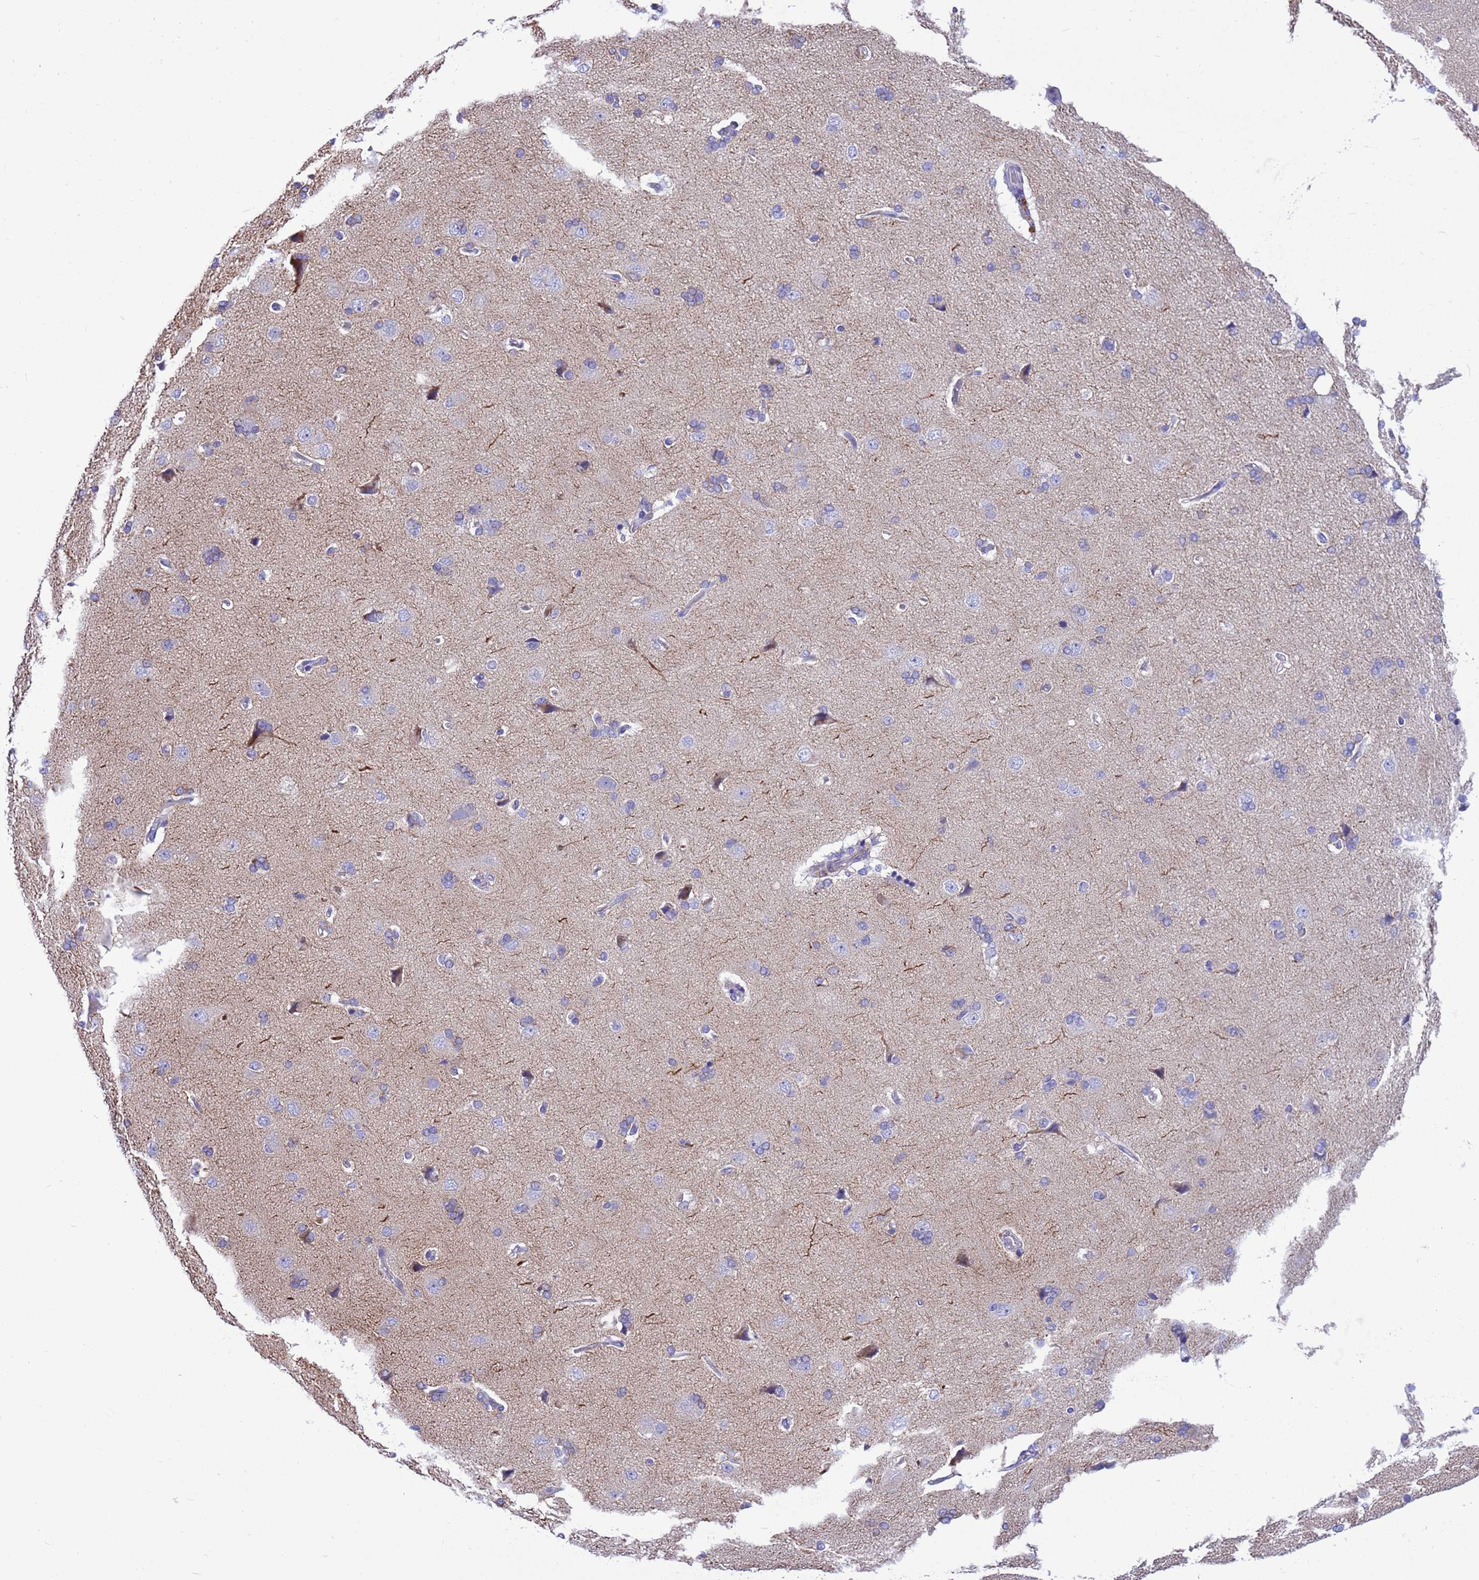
{"staining": {"intensity": "negative", "quantity": "none", "location": "none"}, "tissue": "cerebral cortex", "cell_type": "Endothelial cells", "image_type": "normal", "snomed": [{"axis": "morphology", "description": "Normal tissue, NOS"}, {"axis": "topography", "description": "Cerebral cortex"}], "caption": "This is an immunohistochemistry (IHC) histopathology image of unremarkable cerebral cortex. There is no expression in endothelial cells.", "gene": "KICS2", "patient": {"sex": "male", "age": 62}}